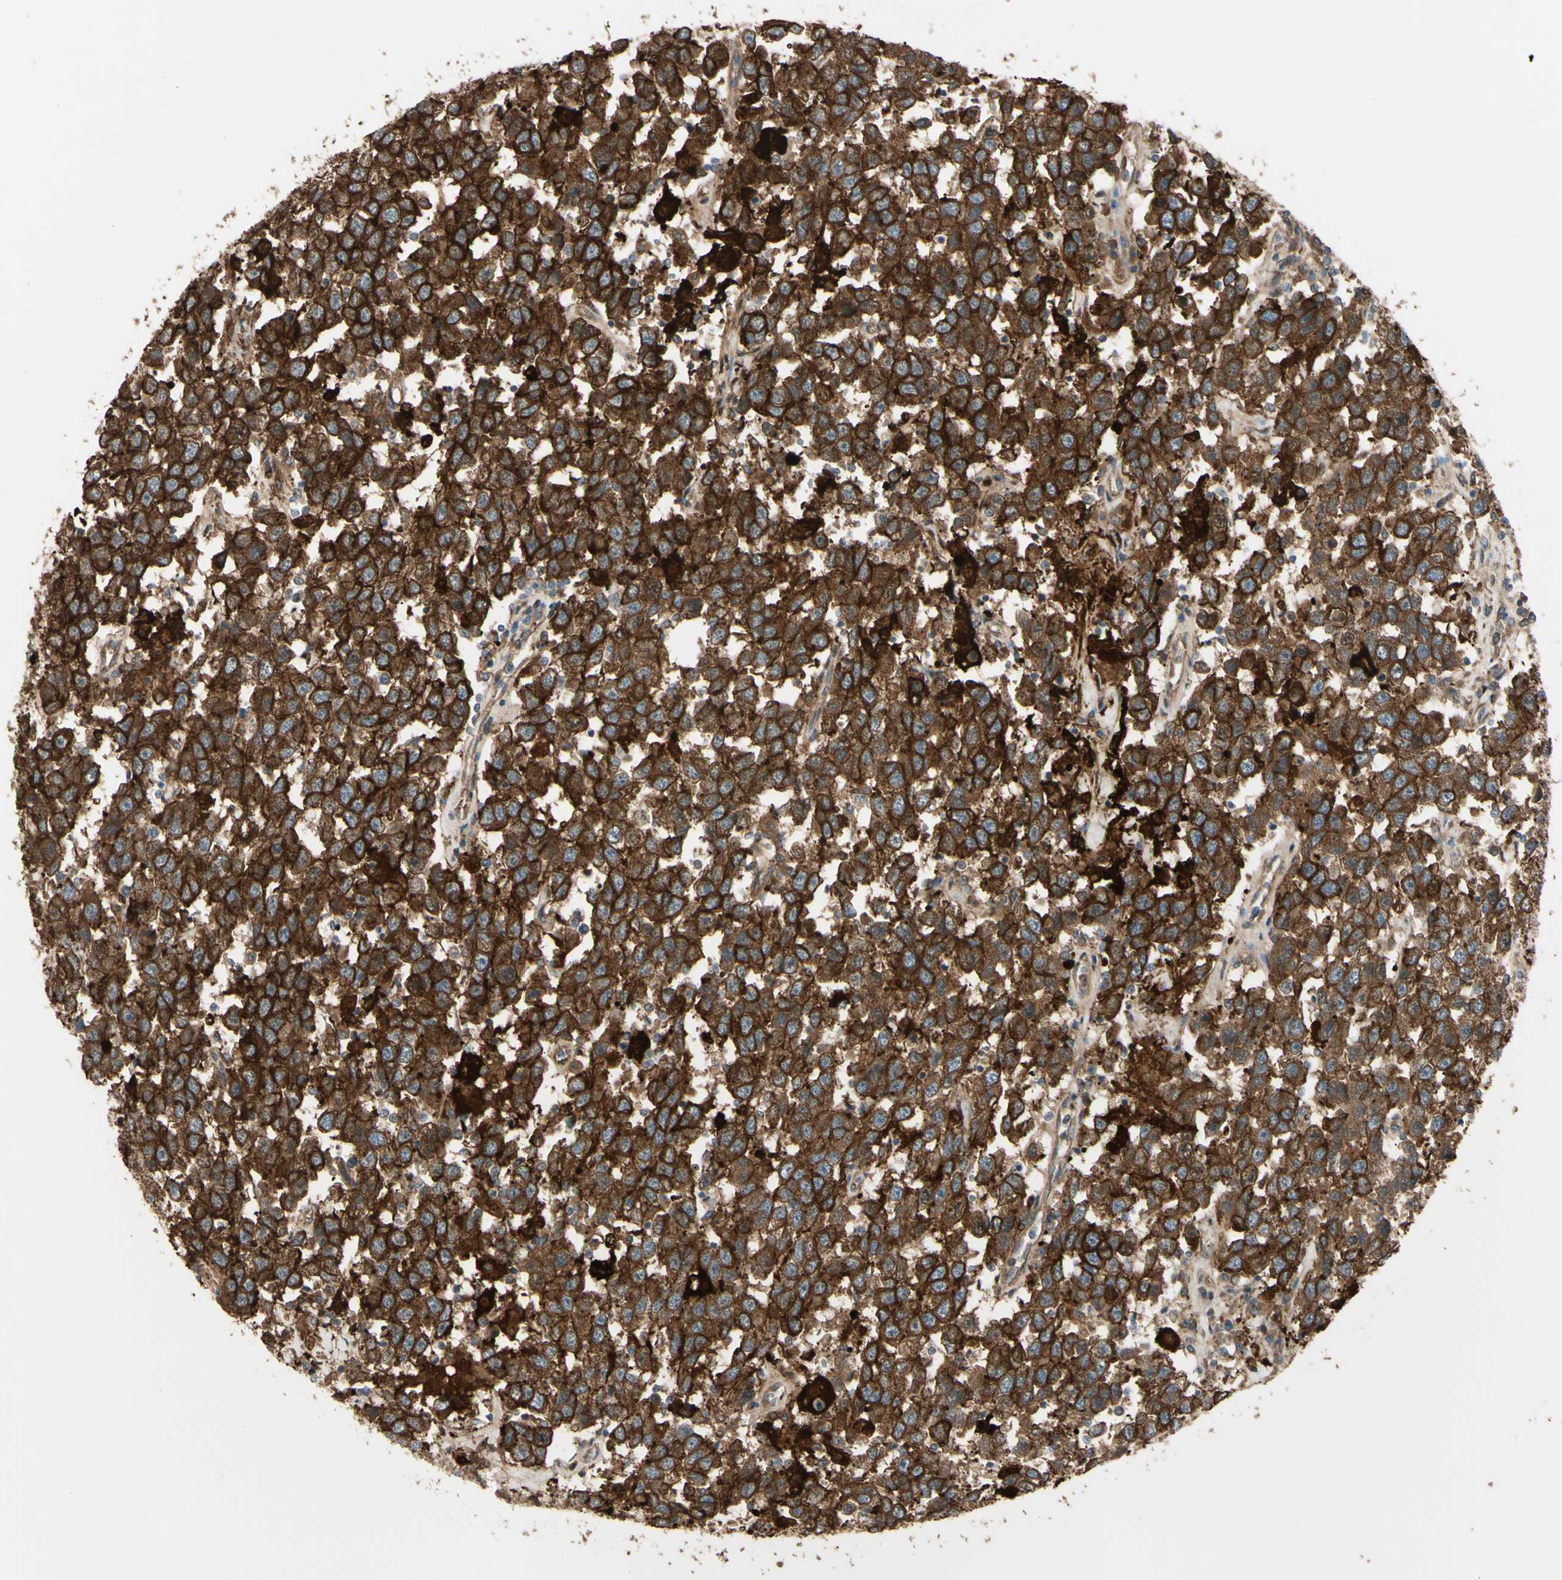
{"staining": {"intensity": "strong", "quantity": ">75%", "location": "cytoplasmic/membranous"}, "tissue": "testis cancer", "cell_type": "Tumor cells", "image_type": "cancer", "snomed": [{"axis": "morphology", "description": "Seminoma, NOS"}, {"axis": "topography", "description": "Testis"}], "caption": "About >75% of tumor cells in testis seminoma exhibit strong cytoplasmic/membranous protein staining as visualized by brown immunohistochemical staining.", "gene": "PTPN12", "patient": {"sex": "male", "age": 41}}